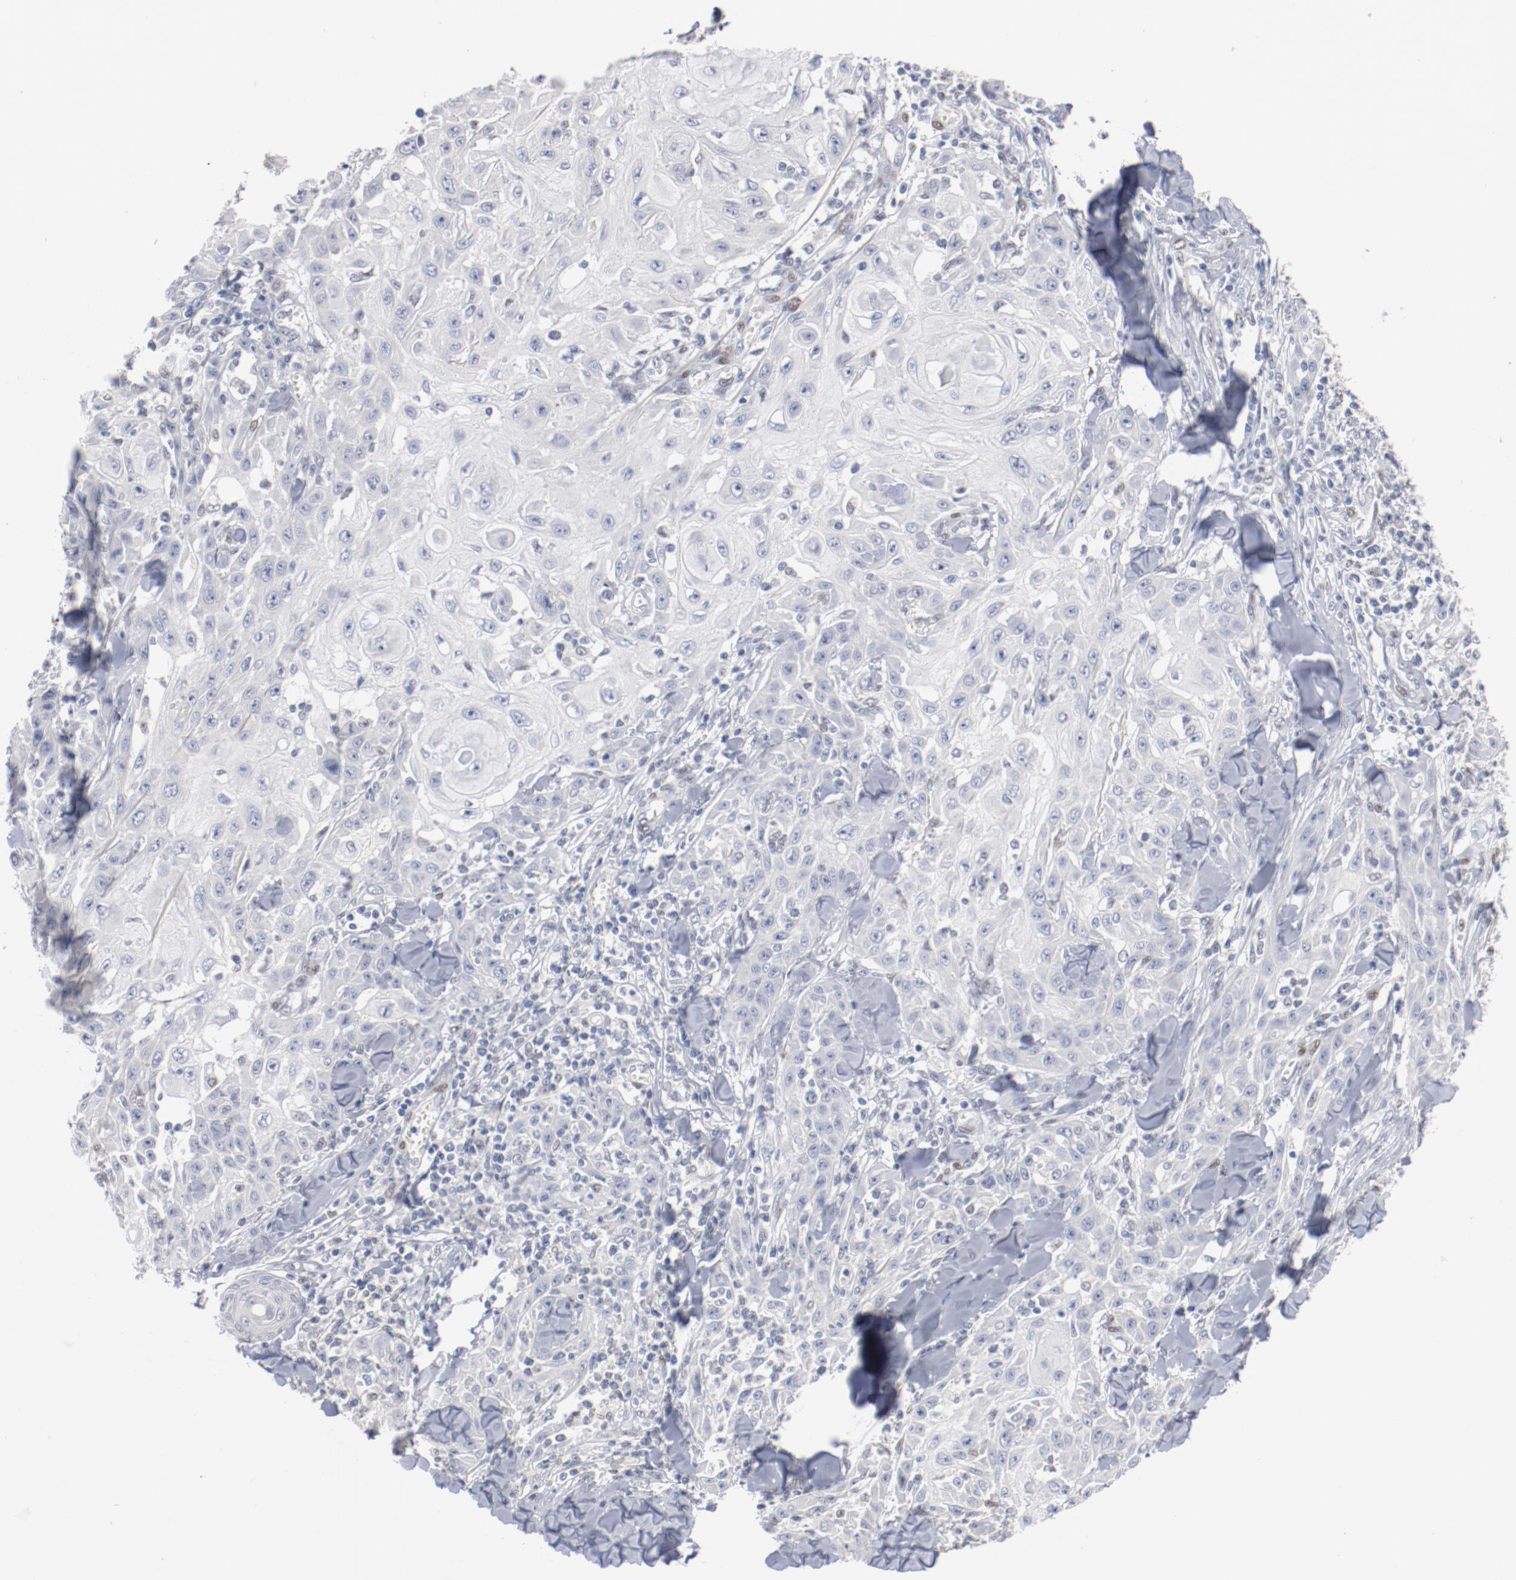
{"staining": {"intensity": "negative", "quantity": "none", "location": "none"}, "tissue": "skin cancer", "cell_type": "Tumor cells", "image_type": "cancer", "snomed": [{"axis": "morphology", "description": "Squamous cell carcinoma, NOS"}, {"axis": "topography", "description": "Skin"}], "caption": "Protein analysis of skin cancer shows no significant expression in tumor cells.", "gene": "ZEB2", "patient": {"sex": "male", "age": 24}}